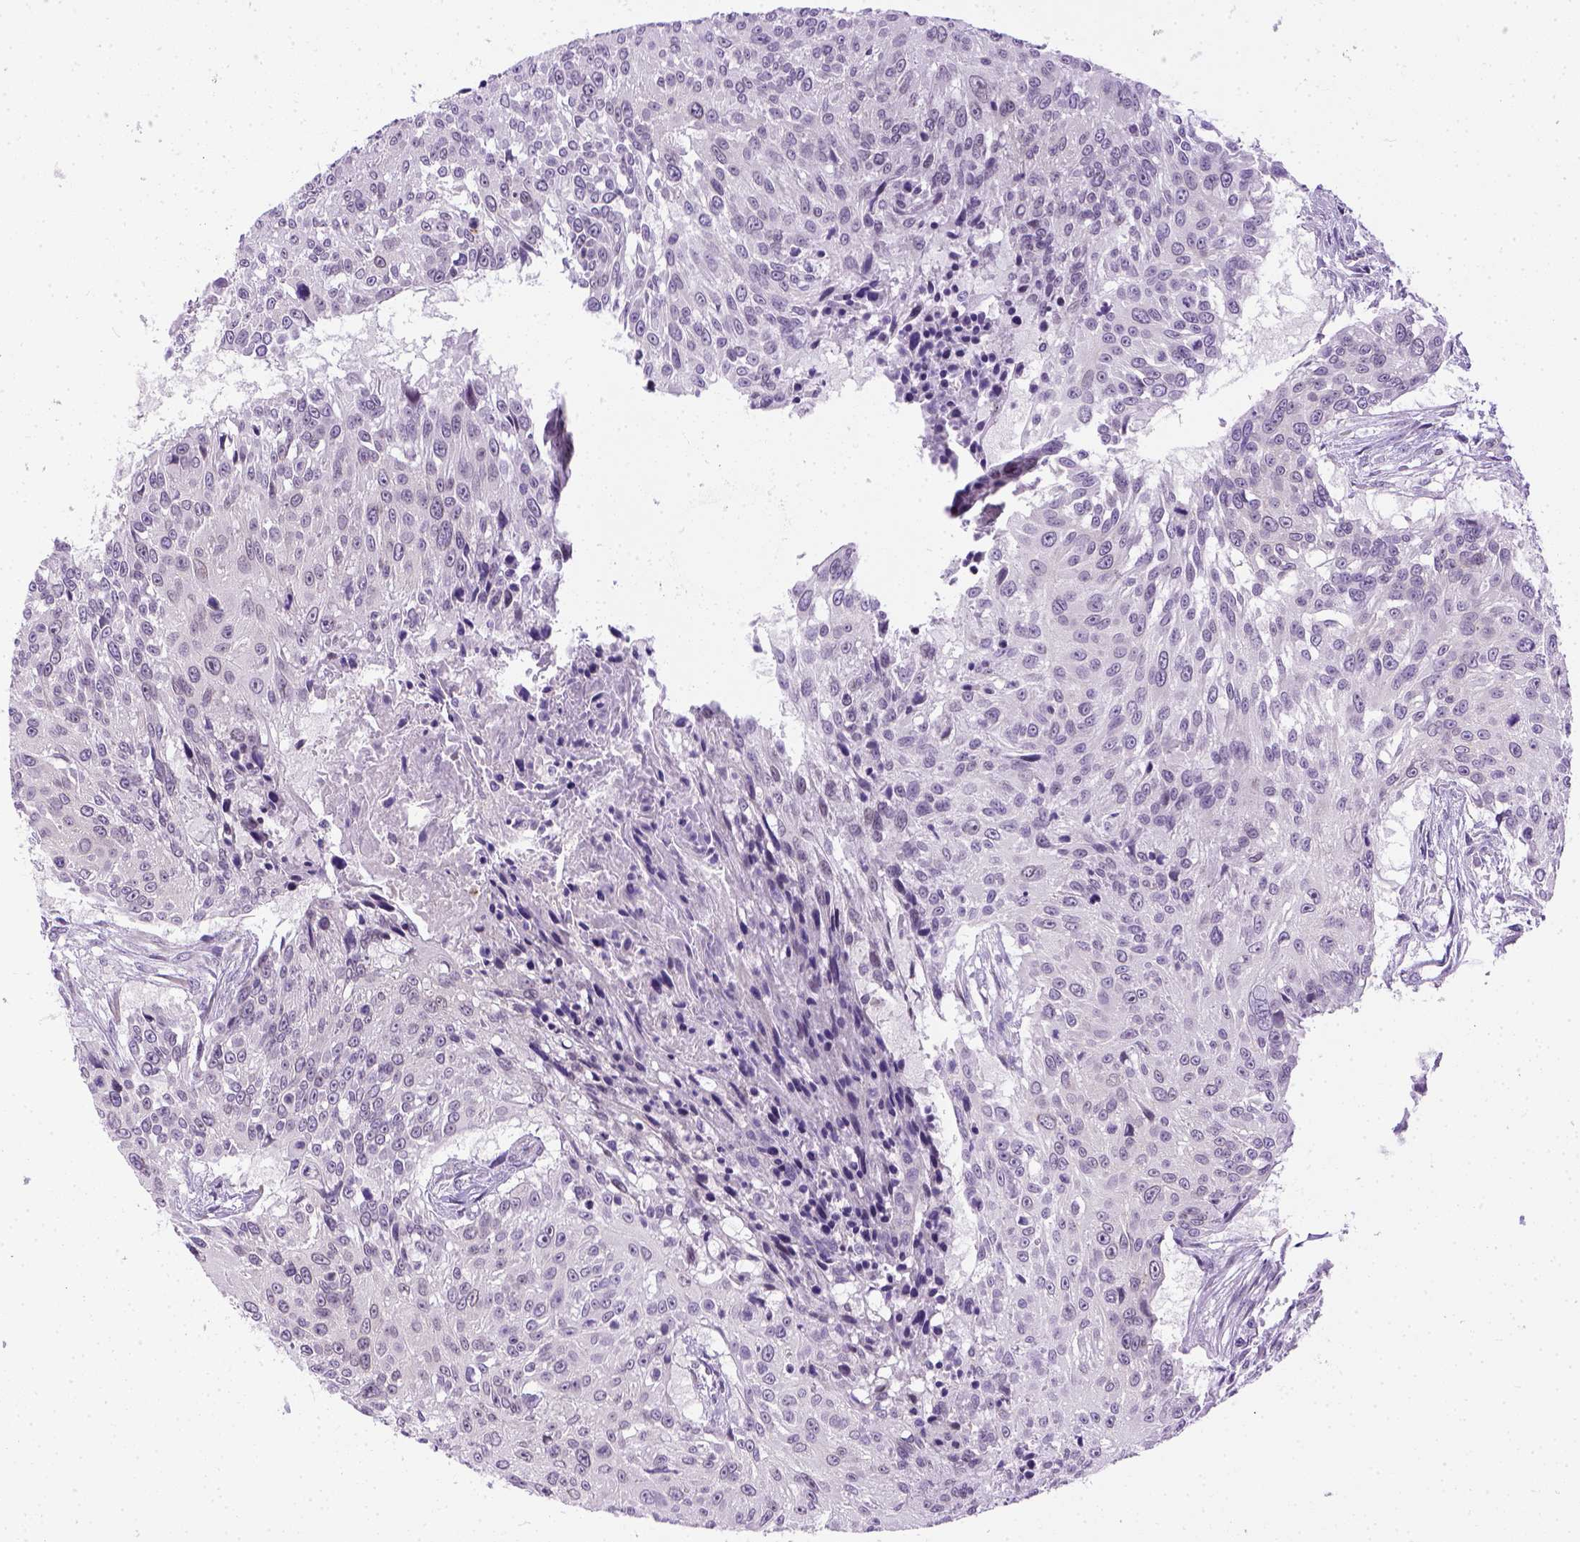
{"staining": {"intensity": "negative", "quantity": "none", "location": "none"}, "tissue": "urothelial cancer", "cell_type": "Tumor cells", "image_type": "cancer", "snomed": [{"axis": "morphology", "description": "Urothelial carcinoma, NOS"}, {"axis": "topography", "description": "Urinary bladder"}], "caption": "The image exhibits no significant staining in tumor cells of urothelial cancer.", "gene": "FAM184B", "patient": {"sex": "male", "age": 55}}